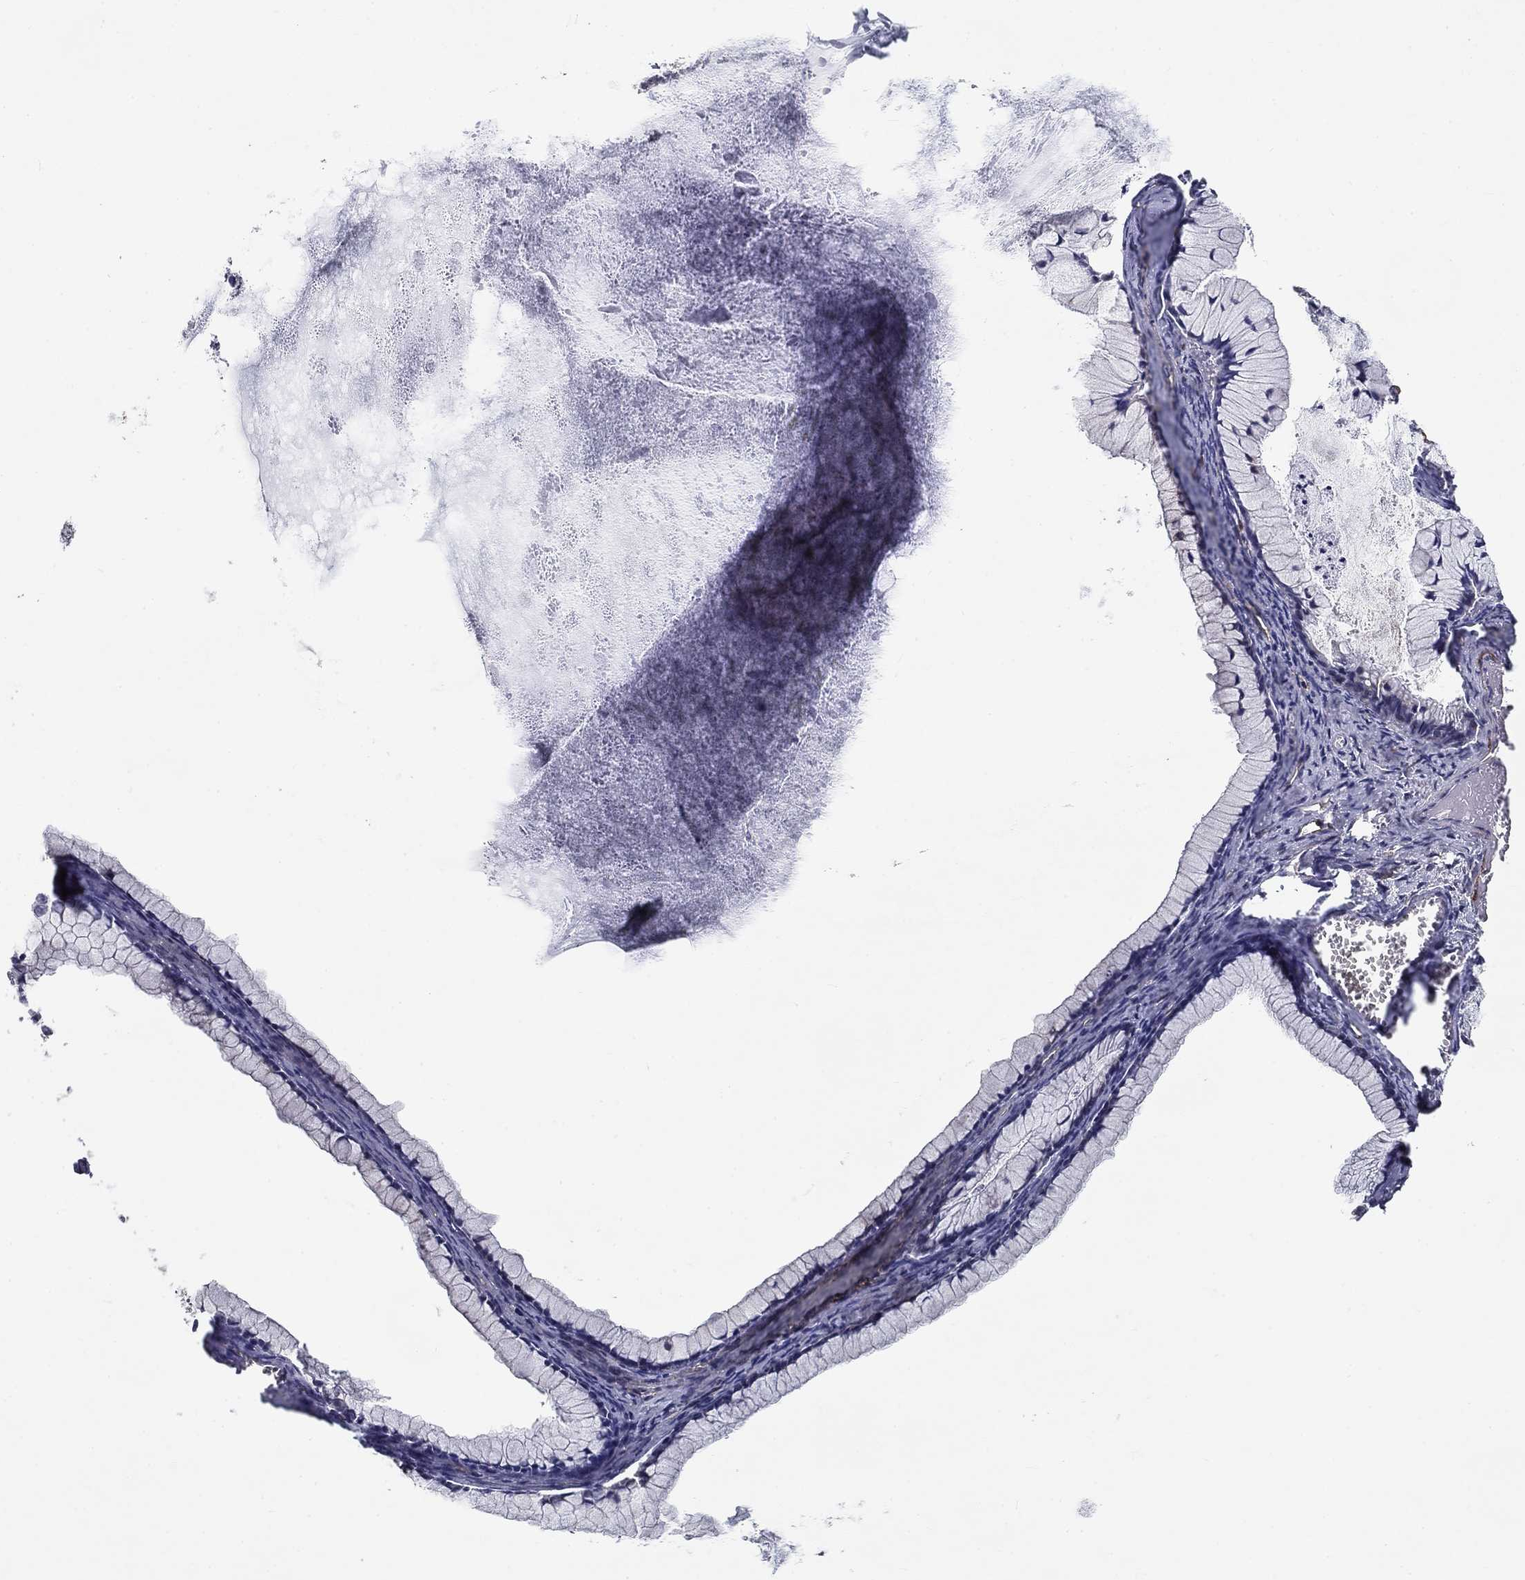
{"staining": {"intensity": "negative", "quantity": "none", "location": "none"}, "tissue": "ovarian cancer", "cell_type": "Tumor cells", "image_type": "cancer", "snomed": [{"axis": "morphology", "description": "Cystadenocarcinoma, mucinous, NOS"}, {"axis": "topography", "description": "Ovary"}], "caption": "Immunohistochemistry photomicrograph of neoplastic tissue: human ovarian cancer stained with DAB shows no significant protein positivity in tumor cells.", "gene": "SYNC", "patient": {"sex": "female", "age": 41}}